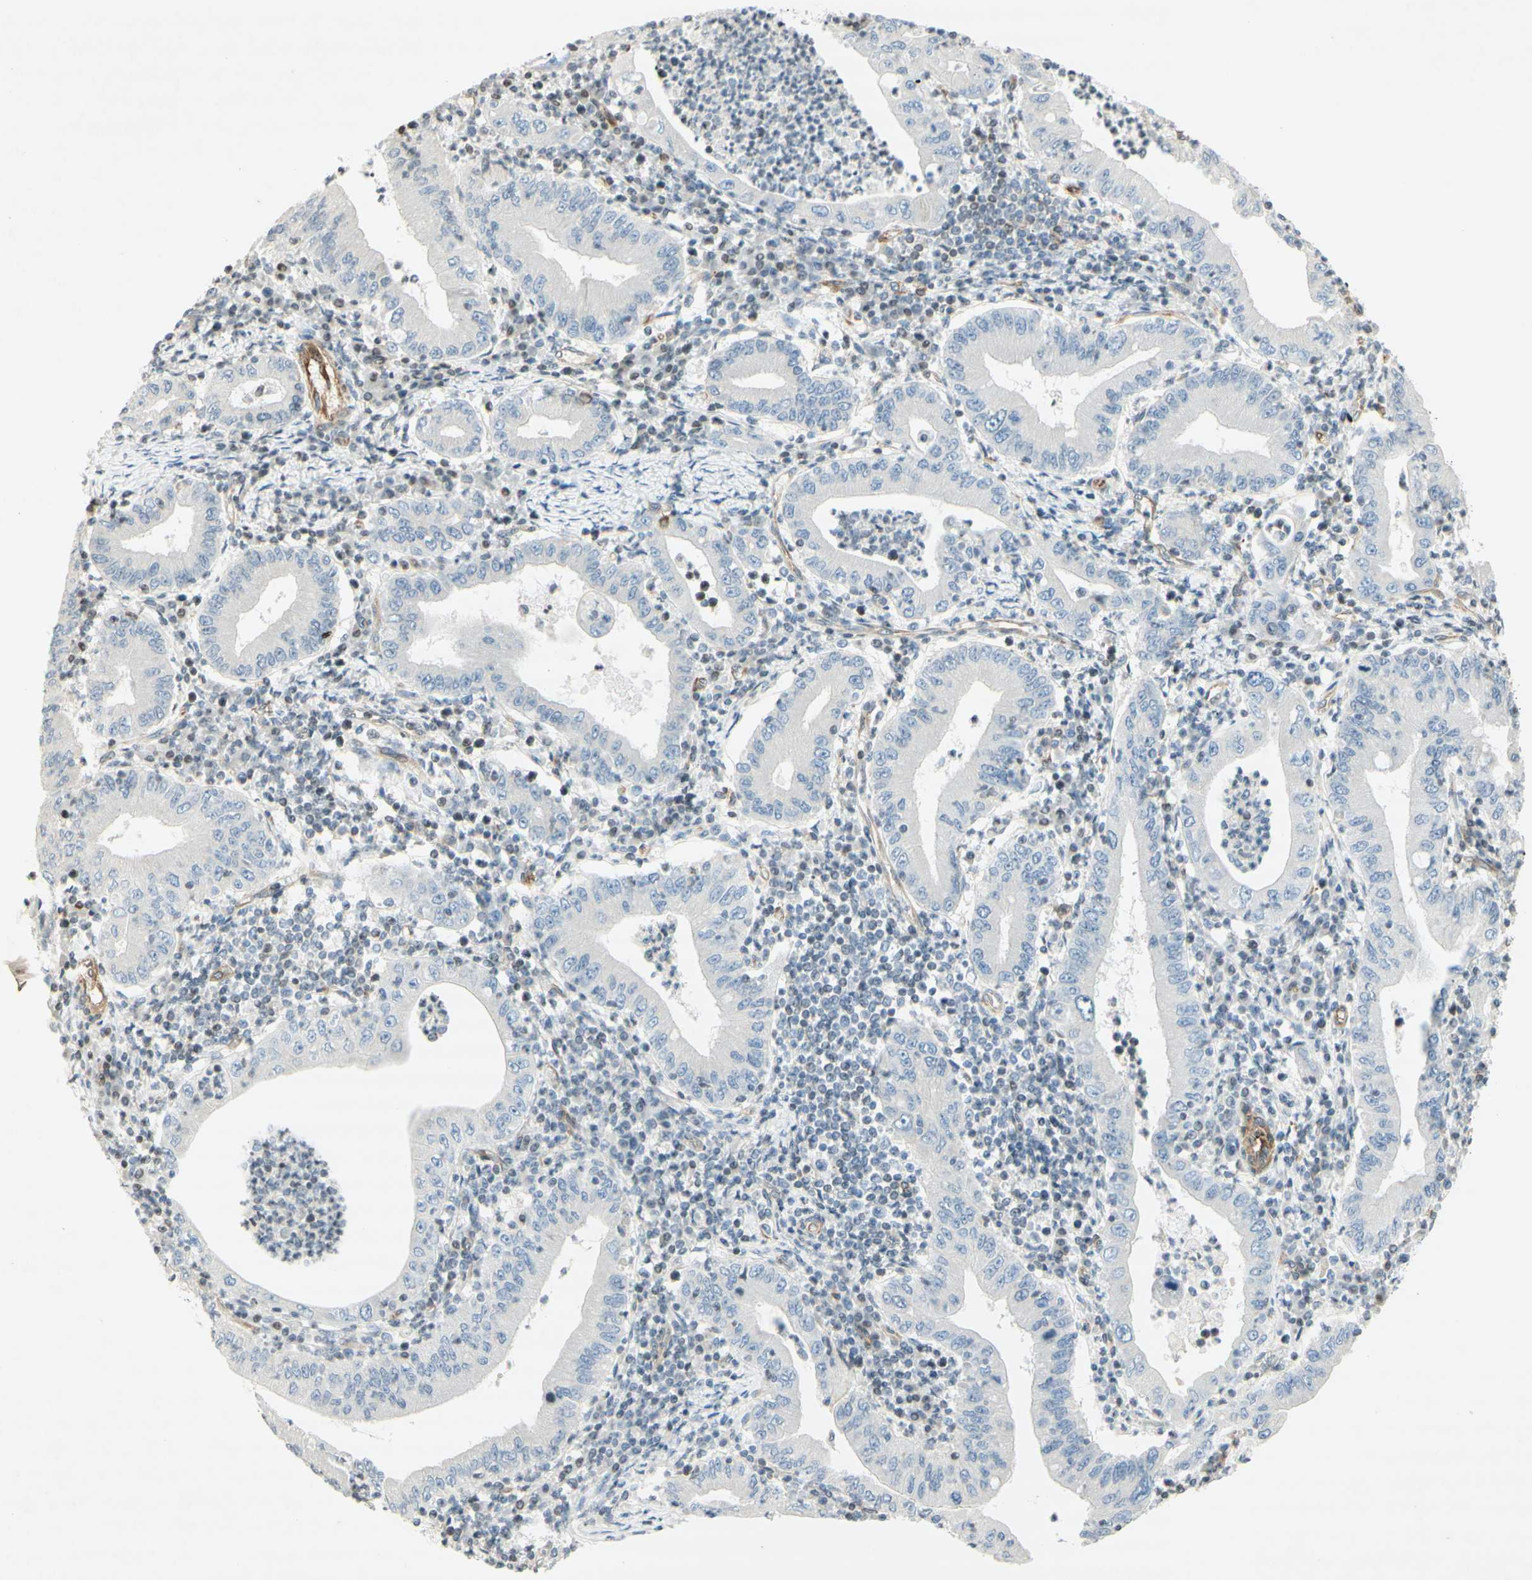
{"staining": {"intensity": "negative", "quantity": "none", "location": "none"}, "tissue": "stomach cancer", "cell_type": "Tumor cells", "image_type": "cancer", "snomed": [{"axis": "morphology", "description": "Normal tissue, NOS"}, {"axis": "morphology", "description": "Adenocarcinoma, NOS"}, {"axis": "topography", "description": "Esophagus"}, {"axis": "topography", "description": "Stomach, upper"}, {"axis": "topography", "description": "Peripheral nerve tissue"}], "caption": "Immunohistochemistry (IHC) image of neoplastic tissue: stomach cancer stained with DAB demonstrates no significant protein staining in tumor cells. The staining was performed using DAB to visualize the protein expression in brown, while the nuclei were stained in blue with hematoxylin (Magnification: 20x).", "gene": "MAP1B", "patient": {"sex": "male", "age": 62}}